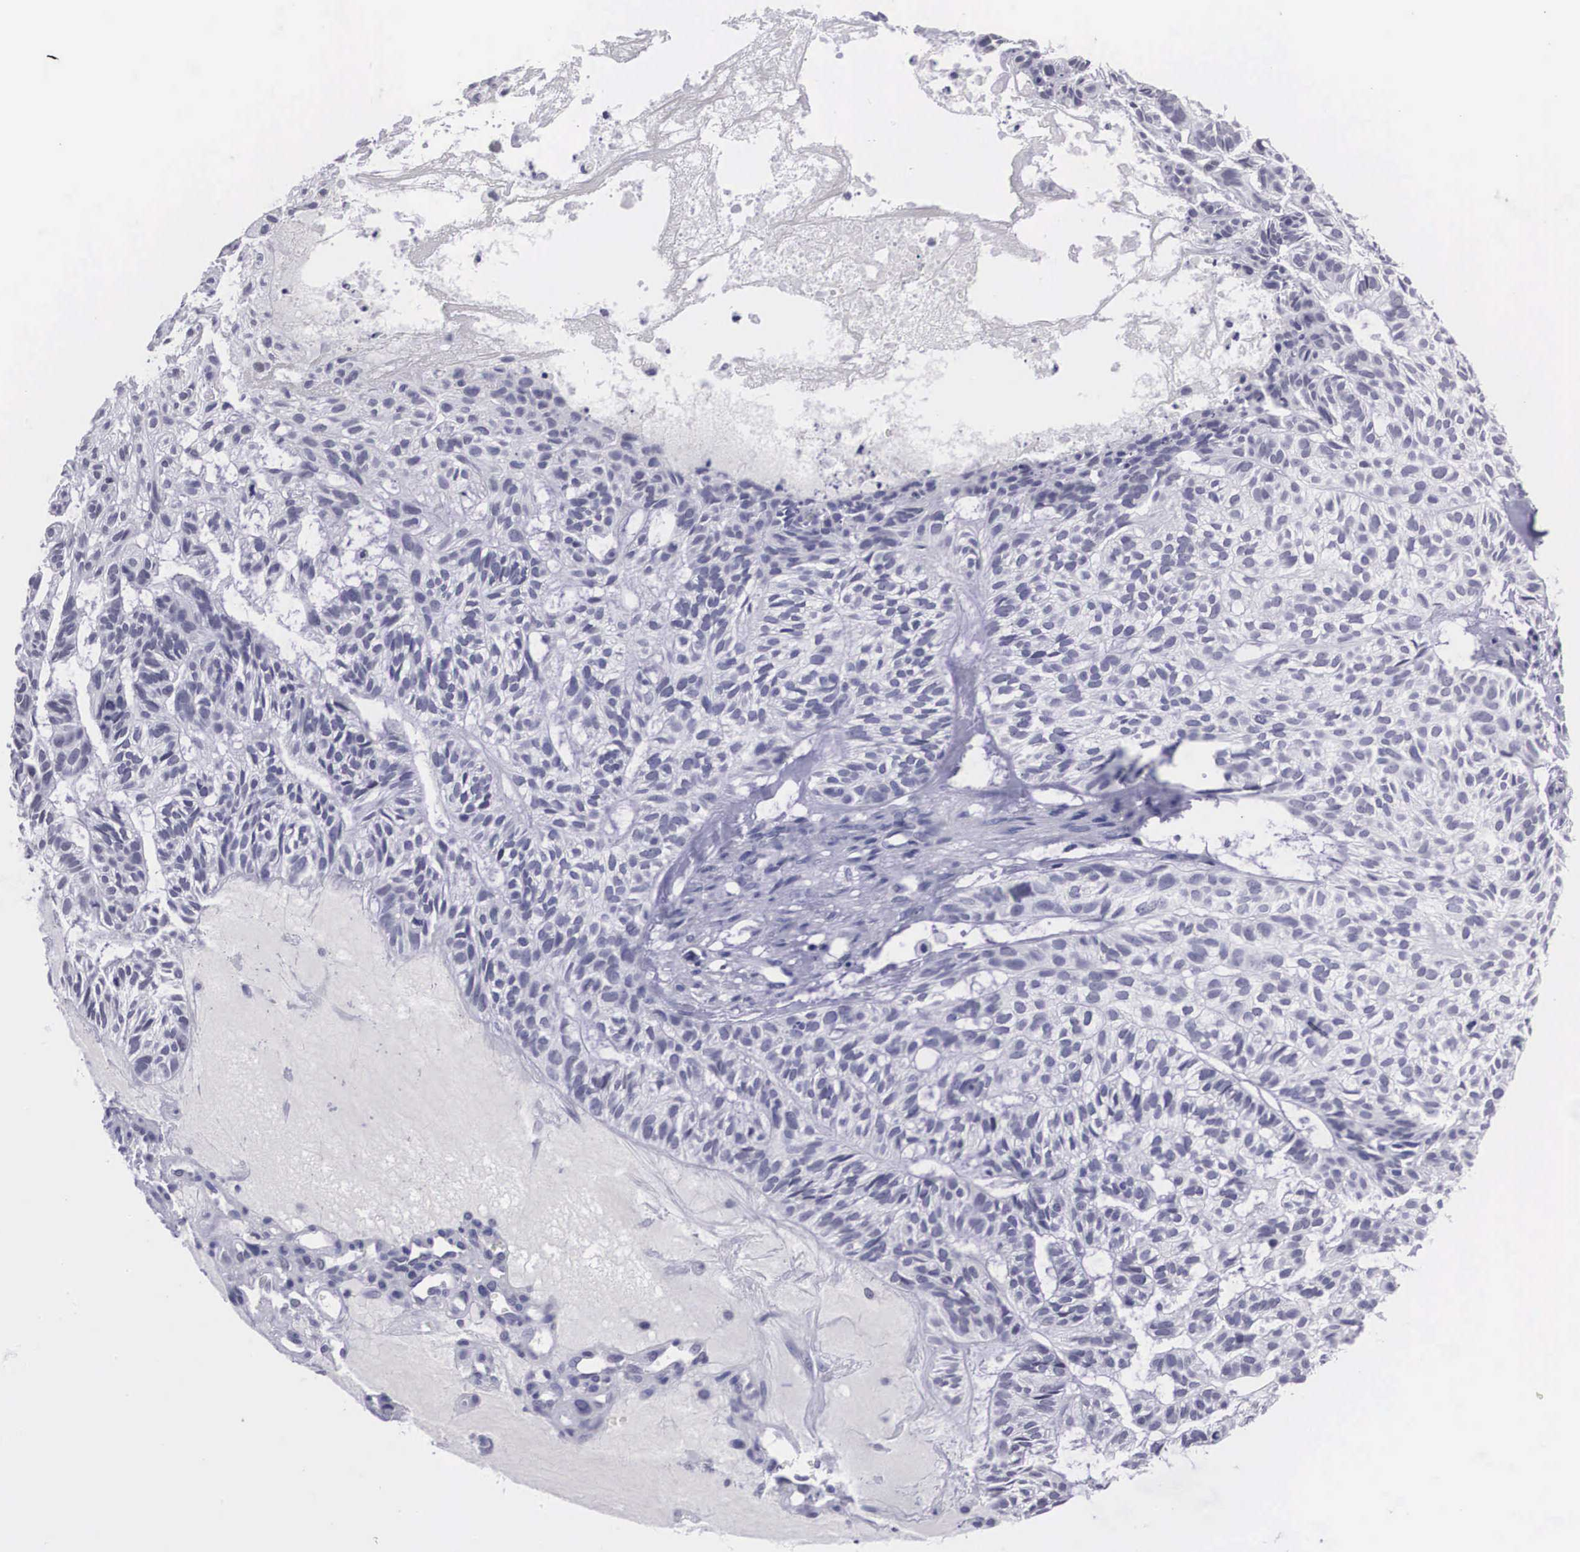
{"staining": {"intensity": "negative", "quantity": "none", "location": "none"}, "tissue": "skin cancer", "cell_type": "Tumor cells", "image_type": "cancer", "snomed": [{"axis": "morphology", "description": "Basal cell carcinoma"}, {"axis": "topography", "description": "Skin"}], "caption": "Photomicrograph shows no protein staining in tumor cells of skin cancer tissue.", "gene": "C22orf31", "patient": {"sex": "male", "age": 75}}